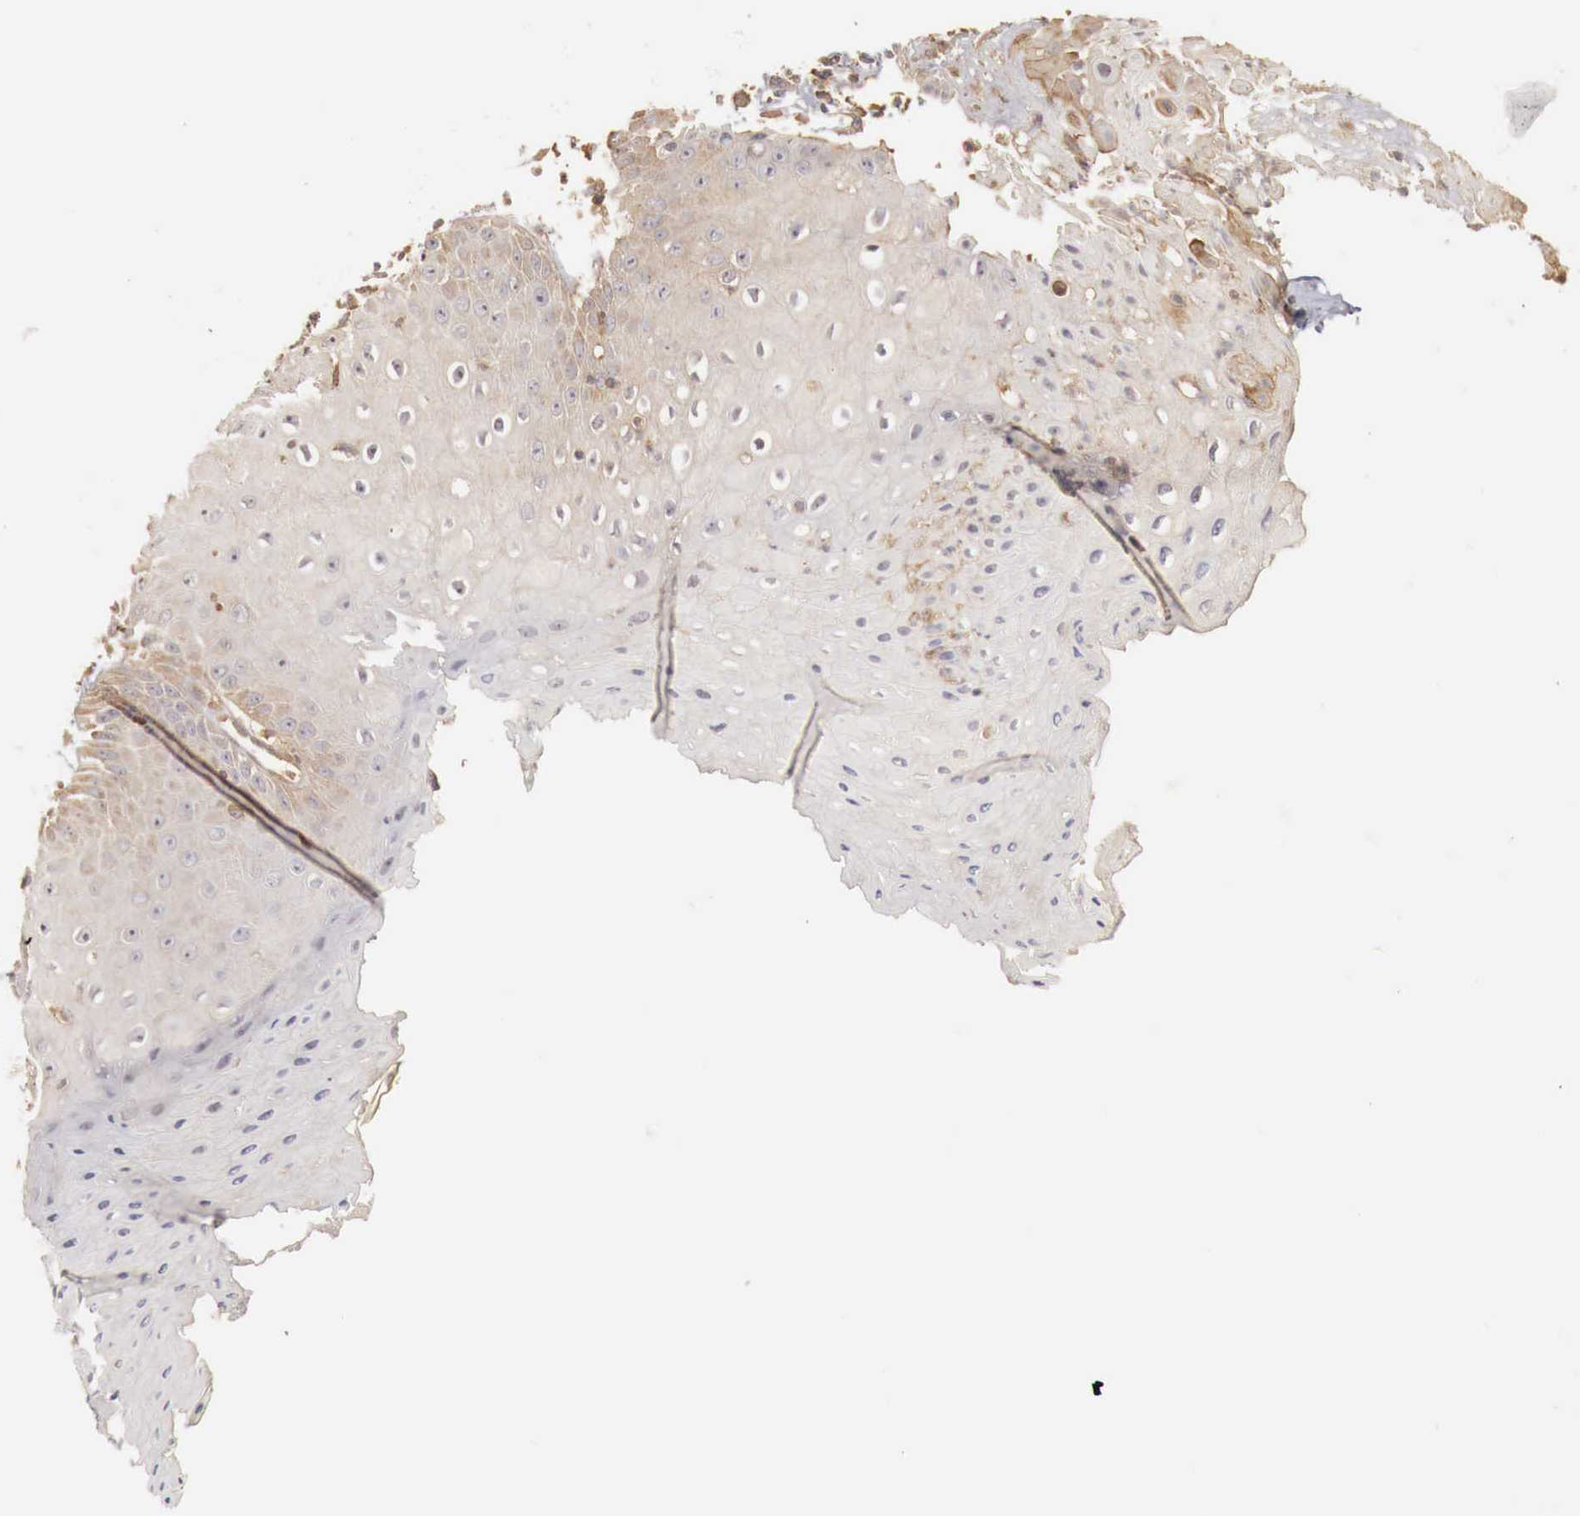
{"staining": {"intensity": "weak", "quantity": "25%-75%", "location": "cytoplasmic/membranous"}, "tissue": "skin", "cell_type": "Epidermal cells", "image_type": "normal", "snomed": [{"axis": "morphology", "description": "Normal tissue, NOS"}, {"axis": "topography", "description": "Skin"}, {"axis": "topography", "description": "Anal"}], "caption": "About 25%-75% of epidermal cells in normal human skin exhibit weak cytoplasmic/membranous protein staining as visualized by brown immunohistochemical staining.", "gene": "ARMCX4", "patient": {"sex": "male", "age": 61}}